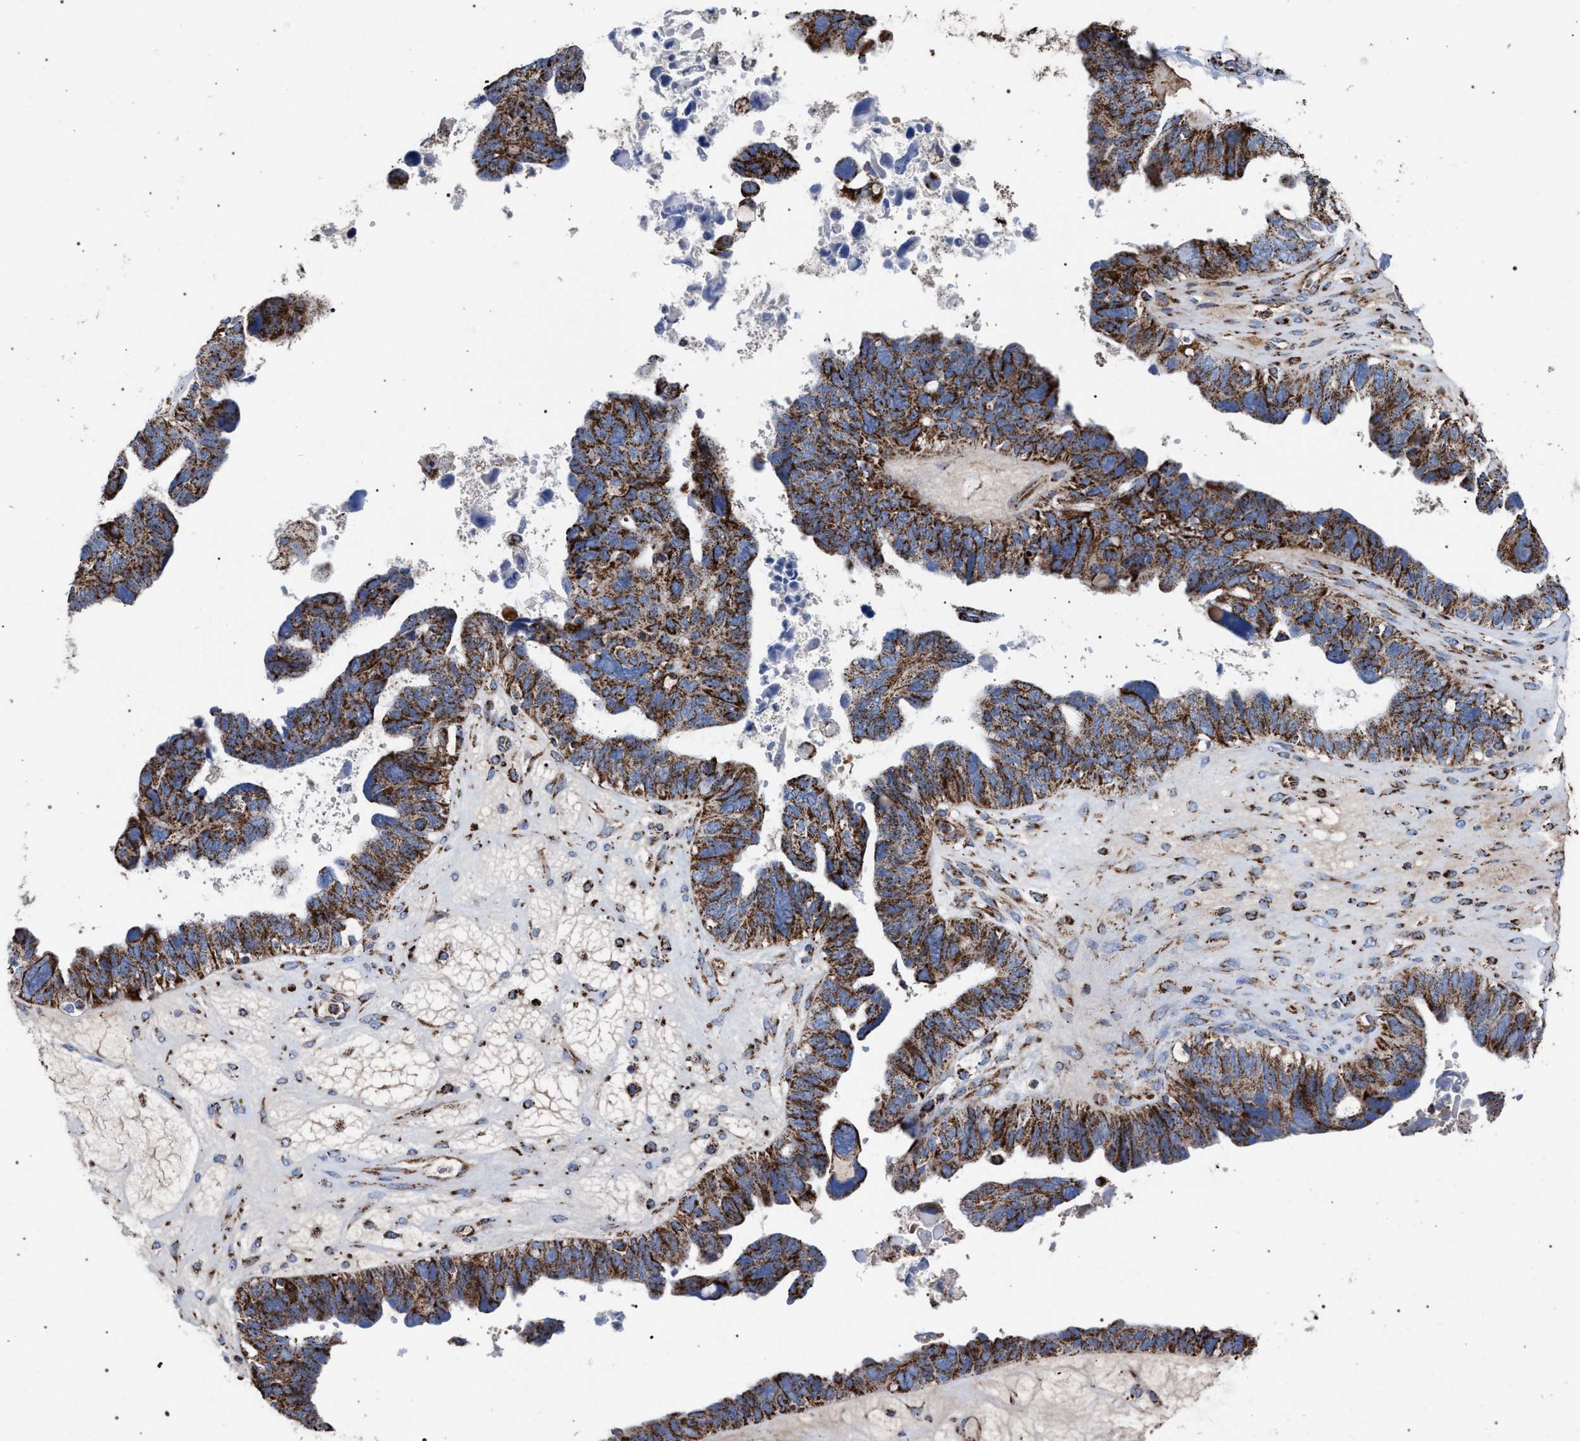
{"staining": {"intensity": "moderate", "quantity": ">75%", "location": "cytoplasmic/membranous"}, "tissue": "ovarian cancer", "cell_type": "Tumor cells", "image_type": "cancer", "snomed": [{"axis": "morphology", "description": "Cystadenocarcinoma, serous, NOS"}, {"axis": "topography", "description": "Ovary"}], "caption": "Ovarian serous cystadenocarcinoma stained for a protein displays moderate cytoplasmic/membranous positivity in tumor cells.", "gene": "VPS13A", "patient": {"sex": "female", "age": 79}}